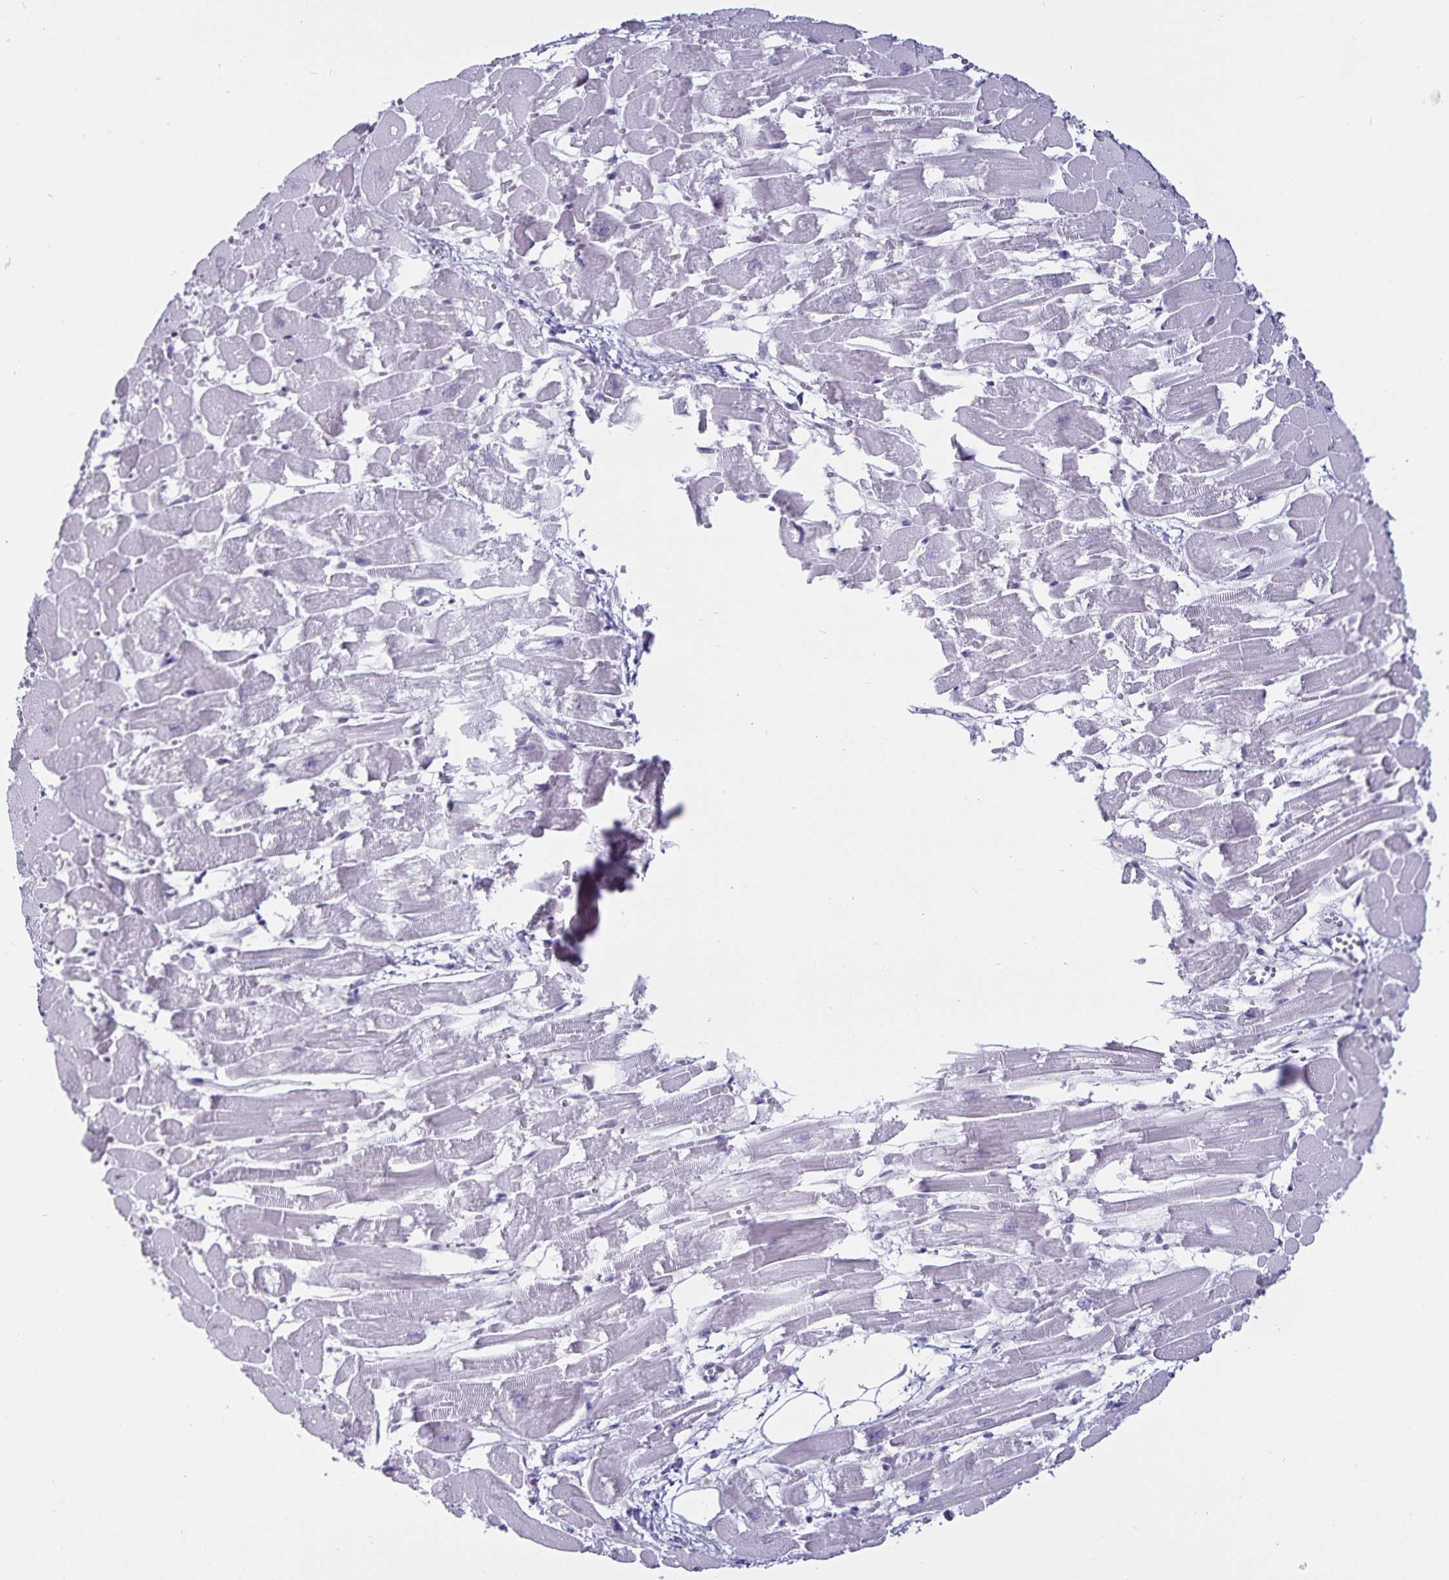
{"staining": {"intensity": "negative", "quantity": "none", "location": "none"}, "tissue": "heart muscle", "cell_type": "Cardiomyocytes", "image_type": "normal", "snomed": [{"axis": "morphology", "description": "Normal tissue, NOS"}, {"axis": "topography", "description": "Heart"}], "caption": "Immunohistochemical staining of benign heart muscle reveals no significant positivity in cardiomyocytes.", "gene": "DEFA6", "patient": {"sex": "female", "age": 52}}